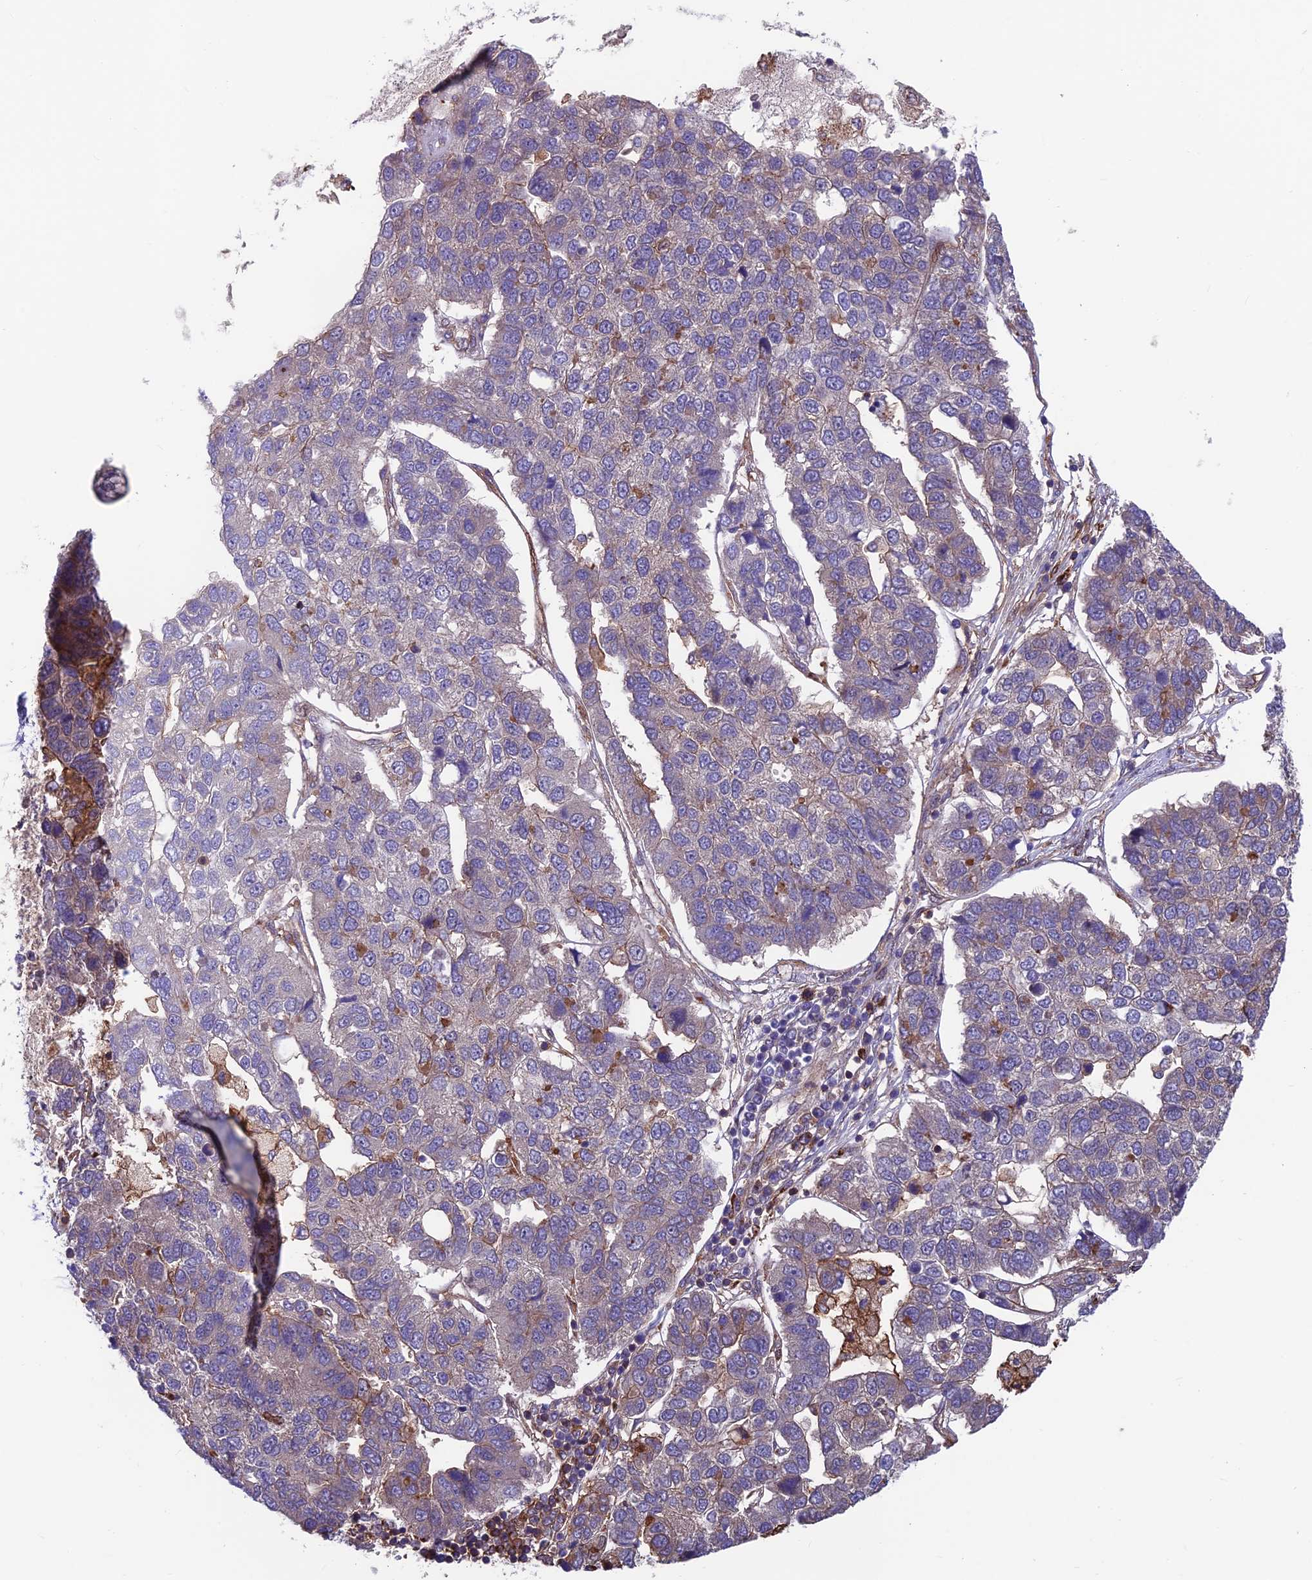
{"staining": {"intensity": "negative", "quantity": "none", "location": "none"}, "tissue": "pancreatic cancer", "cell_type": "Tumor cells", "image_type": "cancer", "snomed": [{"axis": "morphology", "description": "Adenocarcinoma, NOS"}, {"axis": "topography", "description": "Pancreas"}], "caption": "Immunohistochemical staining of human pancreatic cancer demonstrates no significant staining in tumor cells.", "gene": "RTN4RL1", "patient": {"sex": "female", "age": 61}}